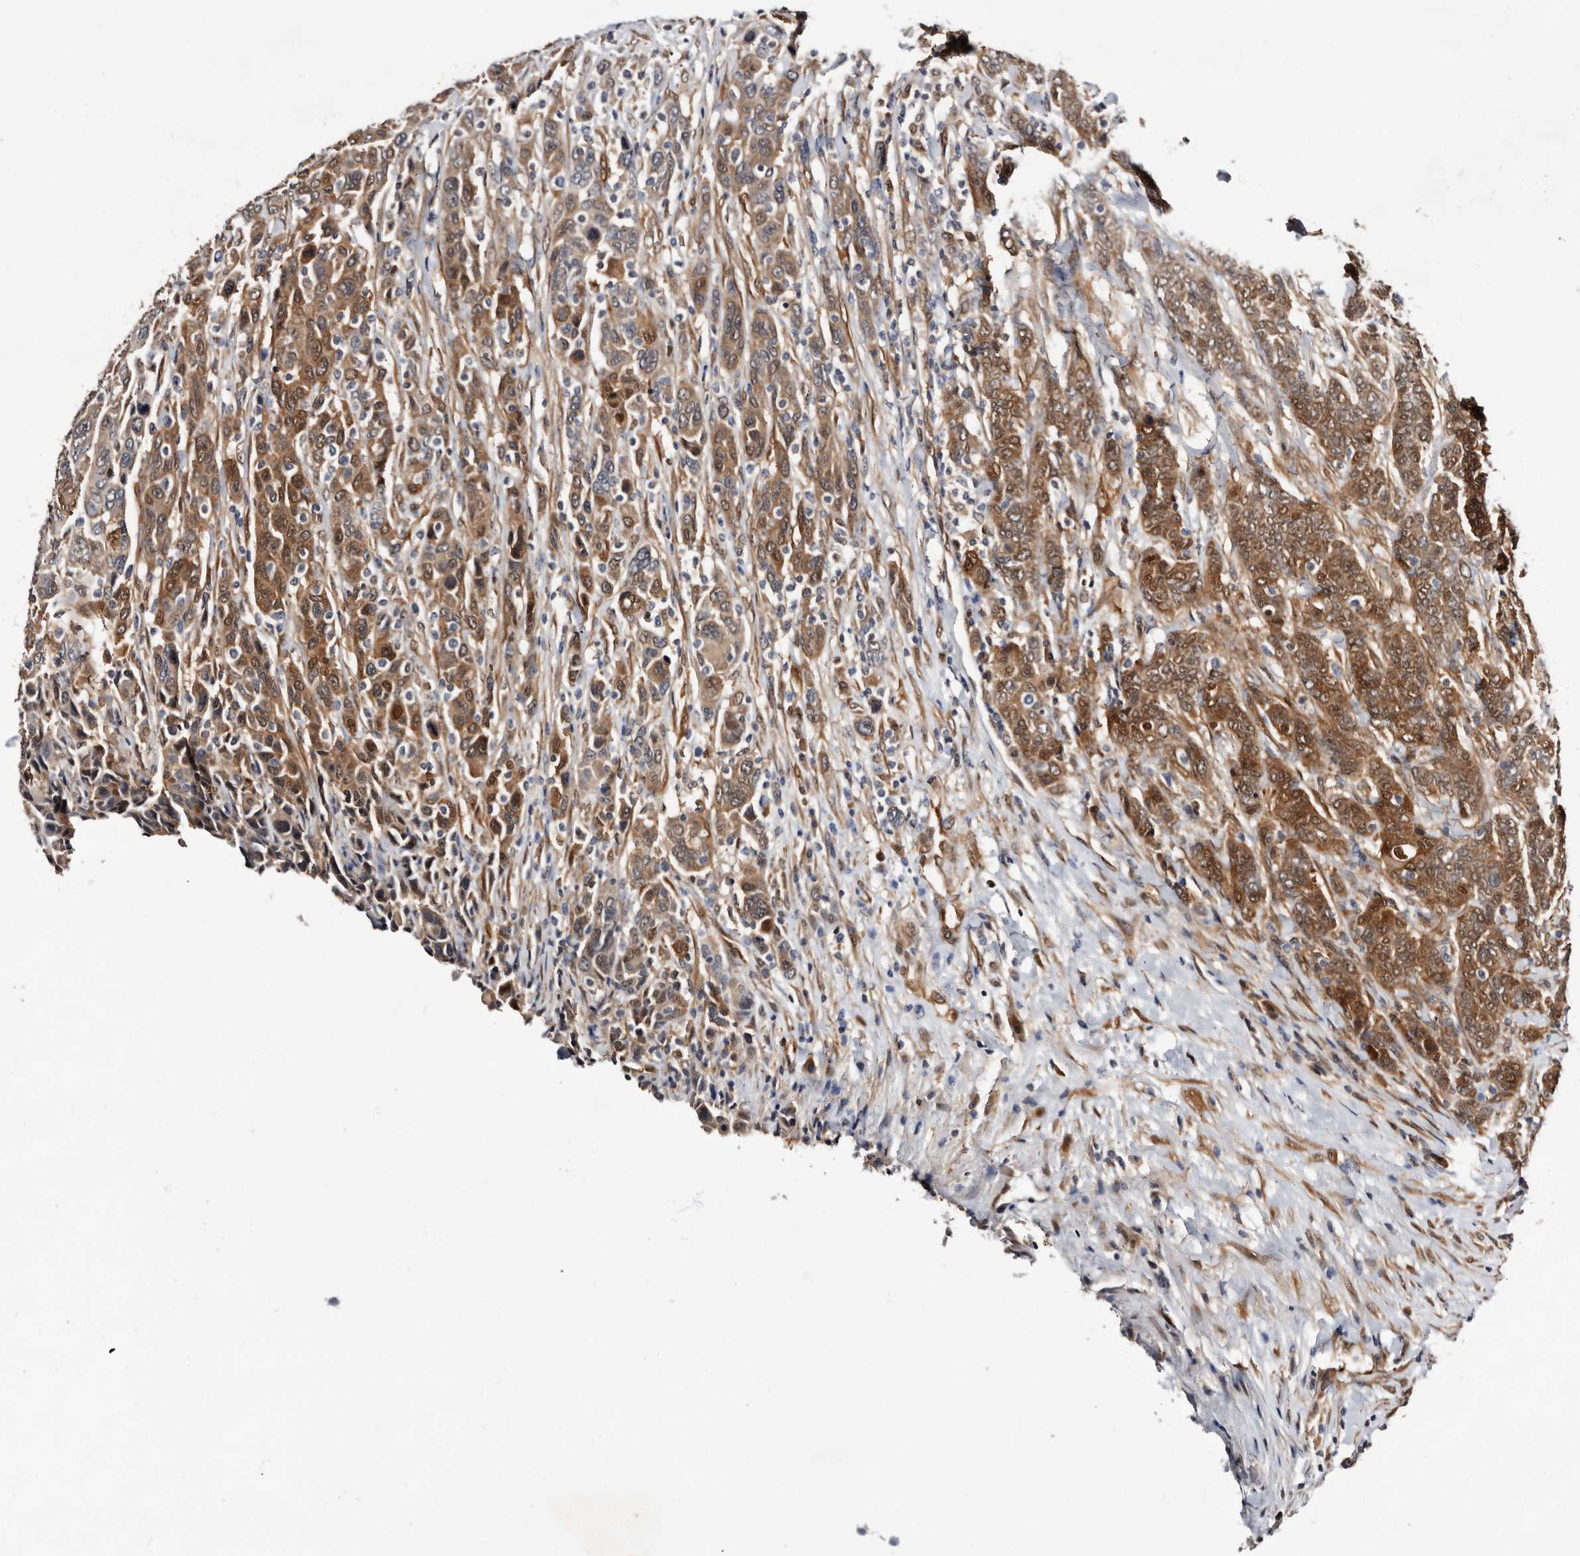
{"staining": {"intensity": "moderate", "quantity": "25%-75%", "location": "cytoplasmic/membranous,nuclear"}, "tissue": "breast cancer", "cell_type": "Tumor cells", "image_type": "cancer", "snomed": [{"axis": "morphology", "description": "Duct carcinoma"}, {"axis": "topography", "description": "Breast"}], "caption": "Tumor cells reveal medium levels of moderate cytoplasmic/membranous and nuclear staining in approximately 25%-75% of cells in human breast cancer. Nuclei are stained in blue.", "gene": "TP53I3", "patient": {"sex": "female", "age": 37}}